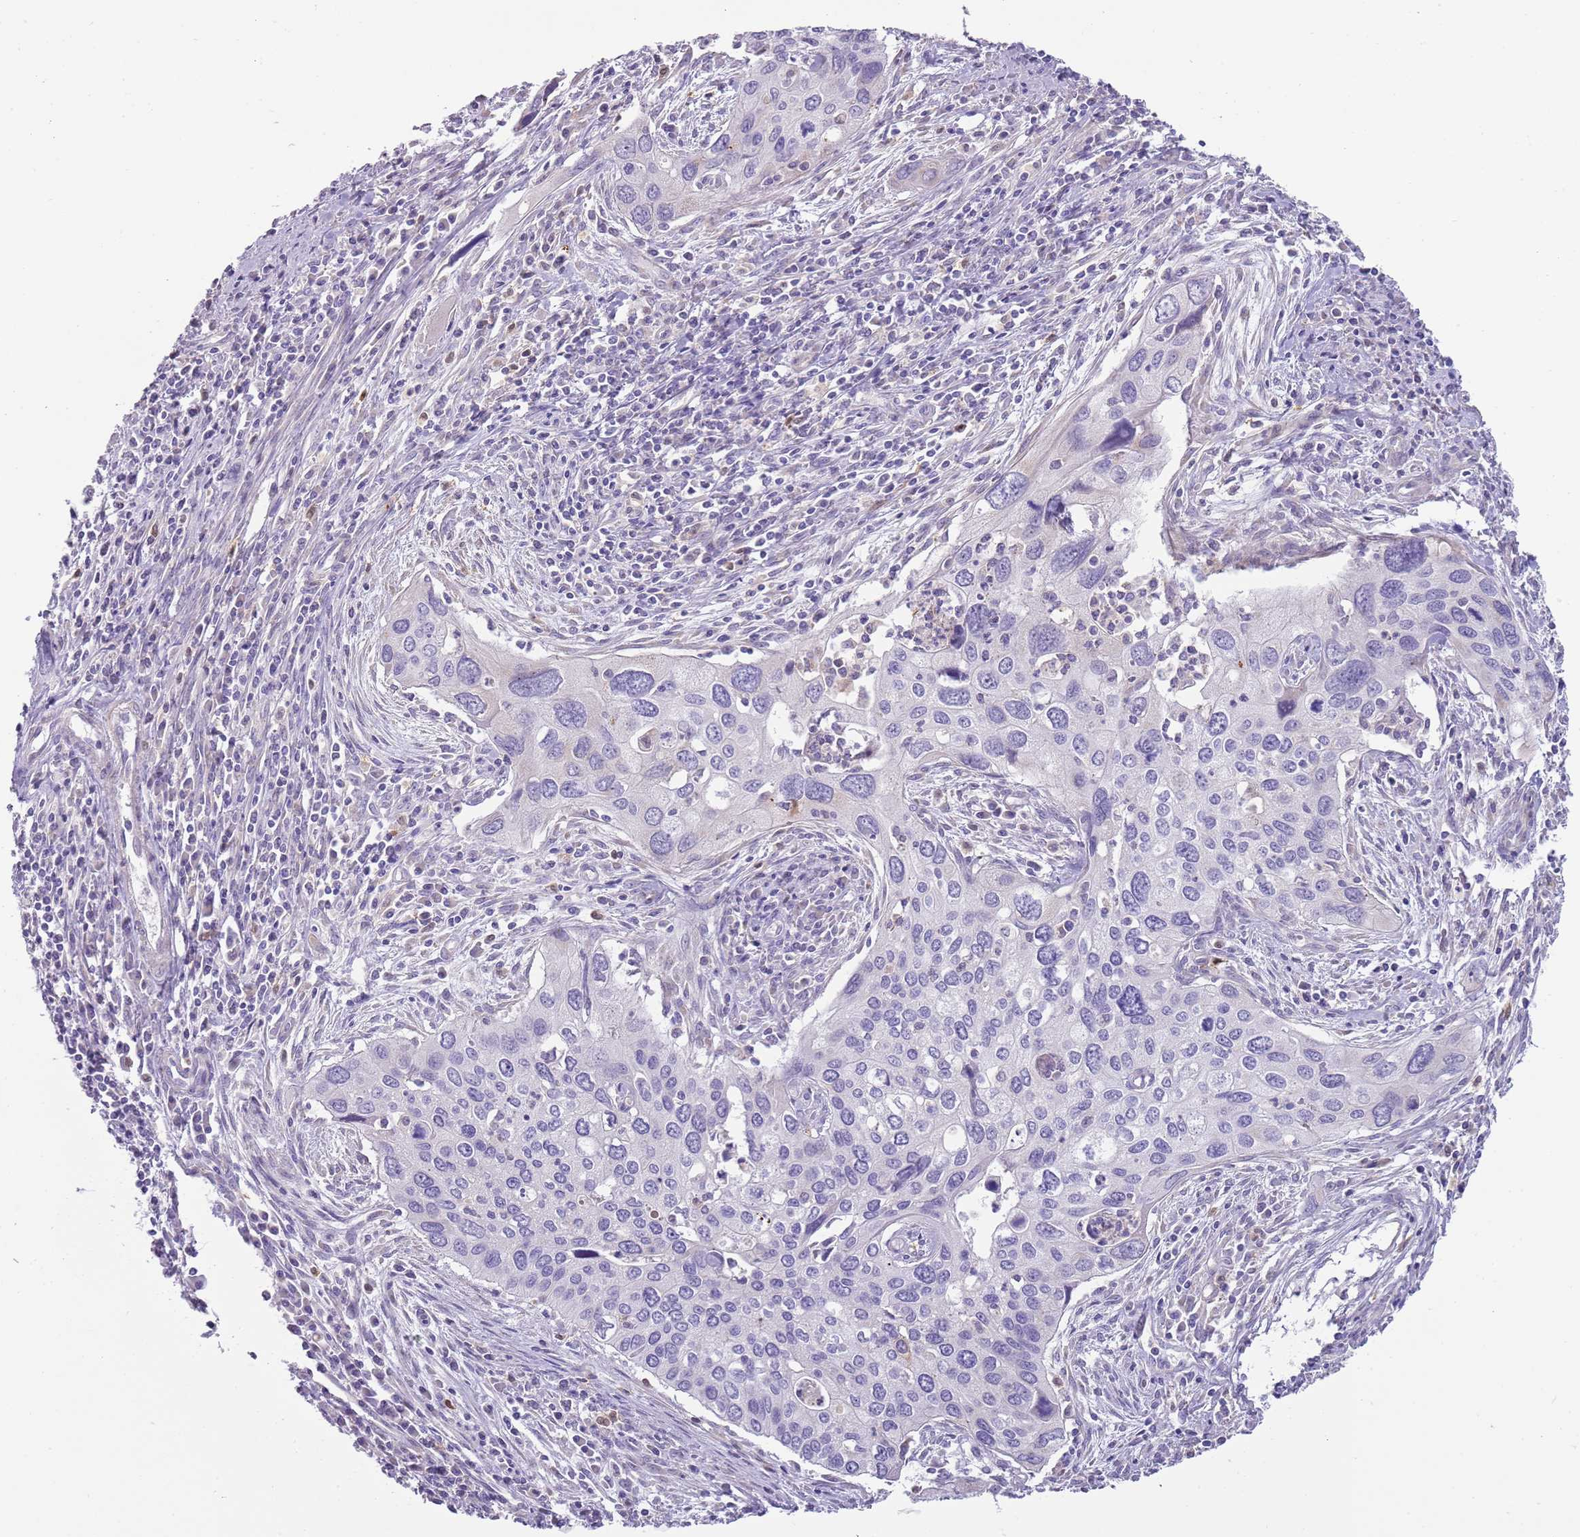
{"staining": {"intensity": "negative", "quantity": "none", "location": "none"}, "tissue": "cervical cancer", "cell_type": "Tumor cells", "image_type": "cancer", "snomed": [{"axis": "morphology", "description": "Squamous cell carcinoma, NOS"}, {"axis": "topography", "description": "Cervix"}], "caption": "The IHC photomicrograph has no significant staining in tumor cells of cervical cancer tissue. (IHC, brightfield microscopy, high magnification).", "gene": "DIPK1C", "patient": {"sex": "female", "age": 55}}